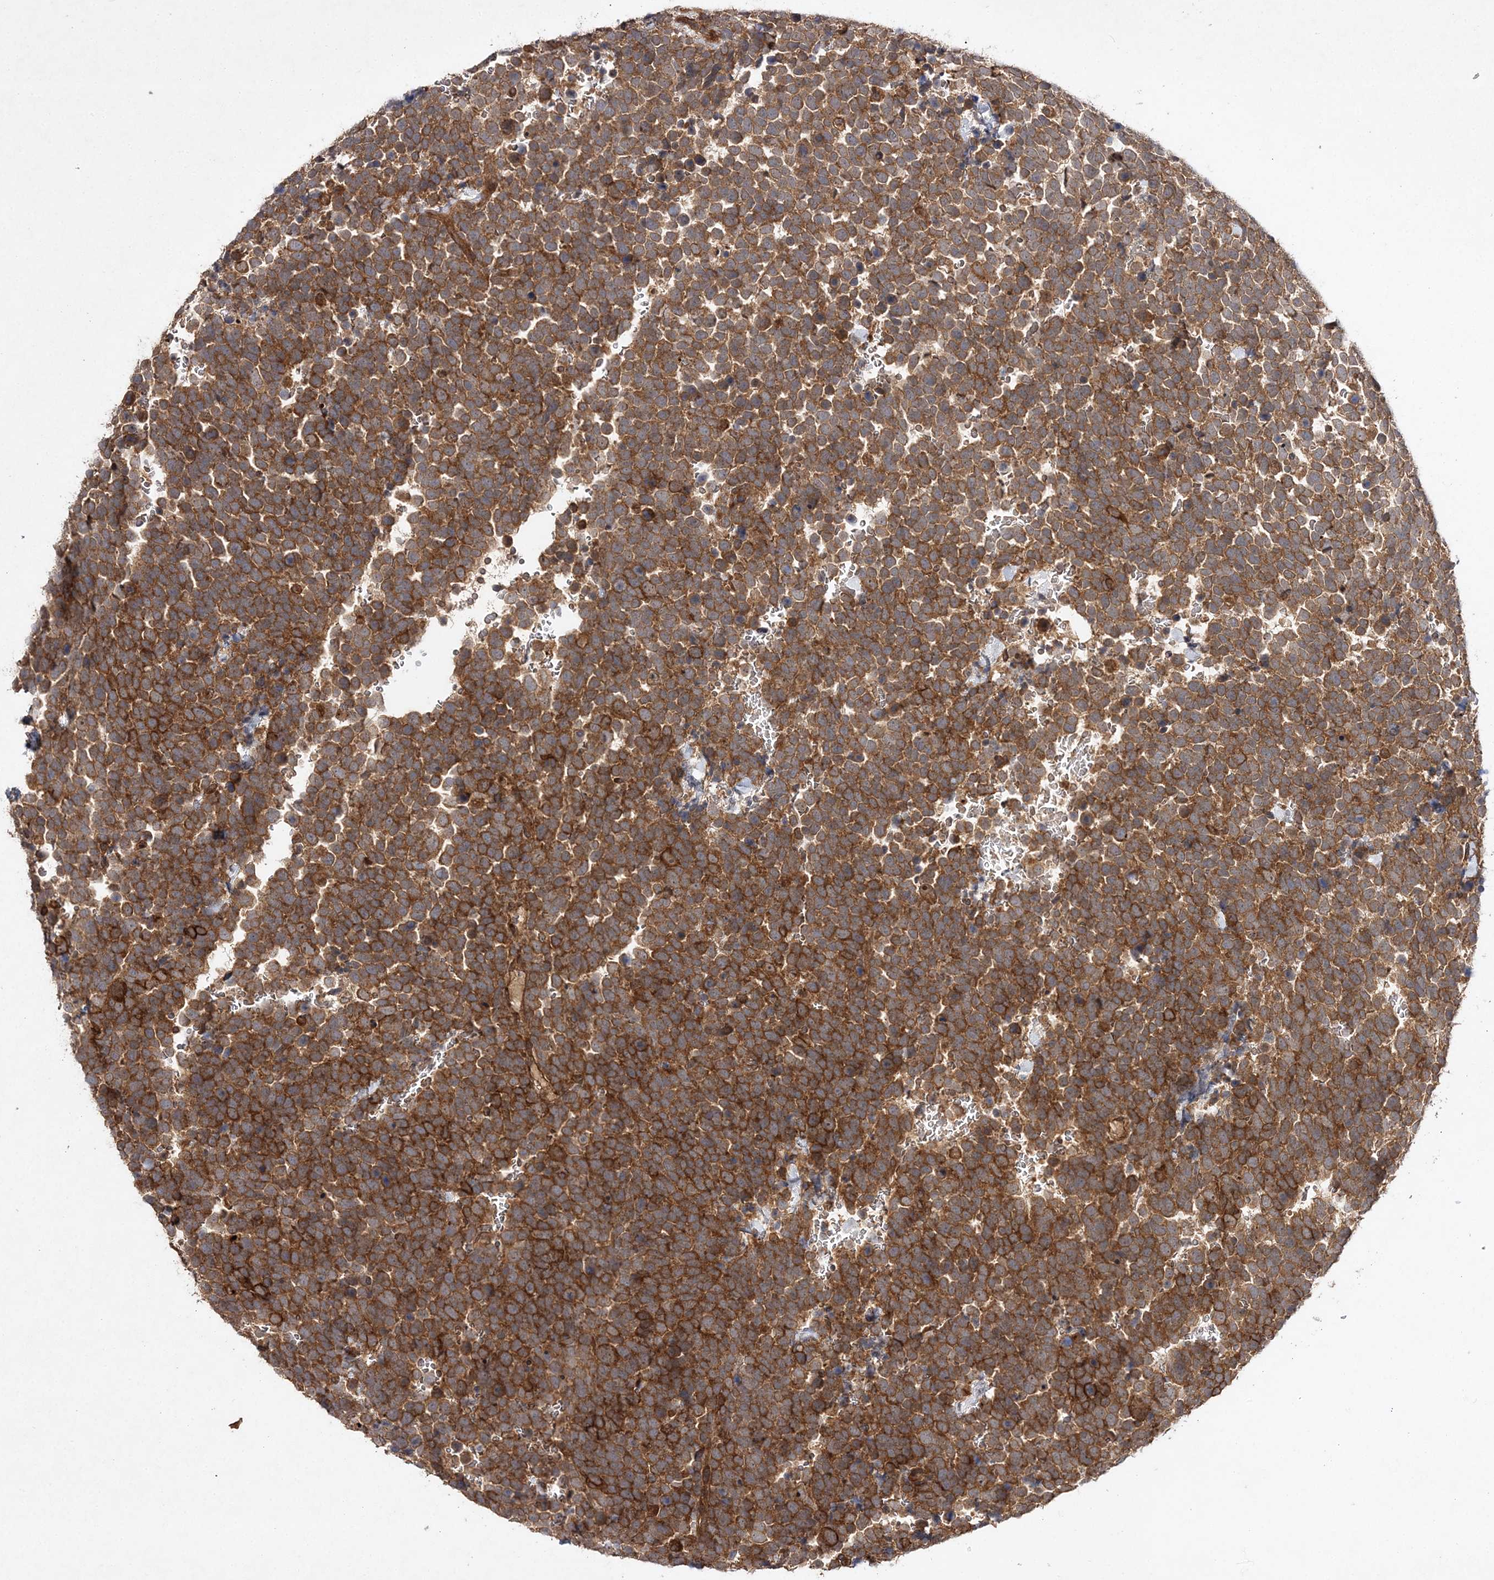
{"staining": {"intensity": "moderate", "quantity": ">75%", "location": "cytoplasmic/membranous"}, "tissue": "urothelial cancer", "cell_type": "Tumor cells", "image_type": "cancer", "snomed": [{"axis": "morphology", "description": "Urothelial carcinoma, High grade"}, {"axis": "topography", "description": "Urinary bladder"}], "caption": "A histopathology image of human urothelial cancer stained for a protein shows moderate cytoplasmic/membranous brown staining in tumor cells.", "gene": "TMEM9B", "patient": {"sex": "female", "age": 82}}